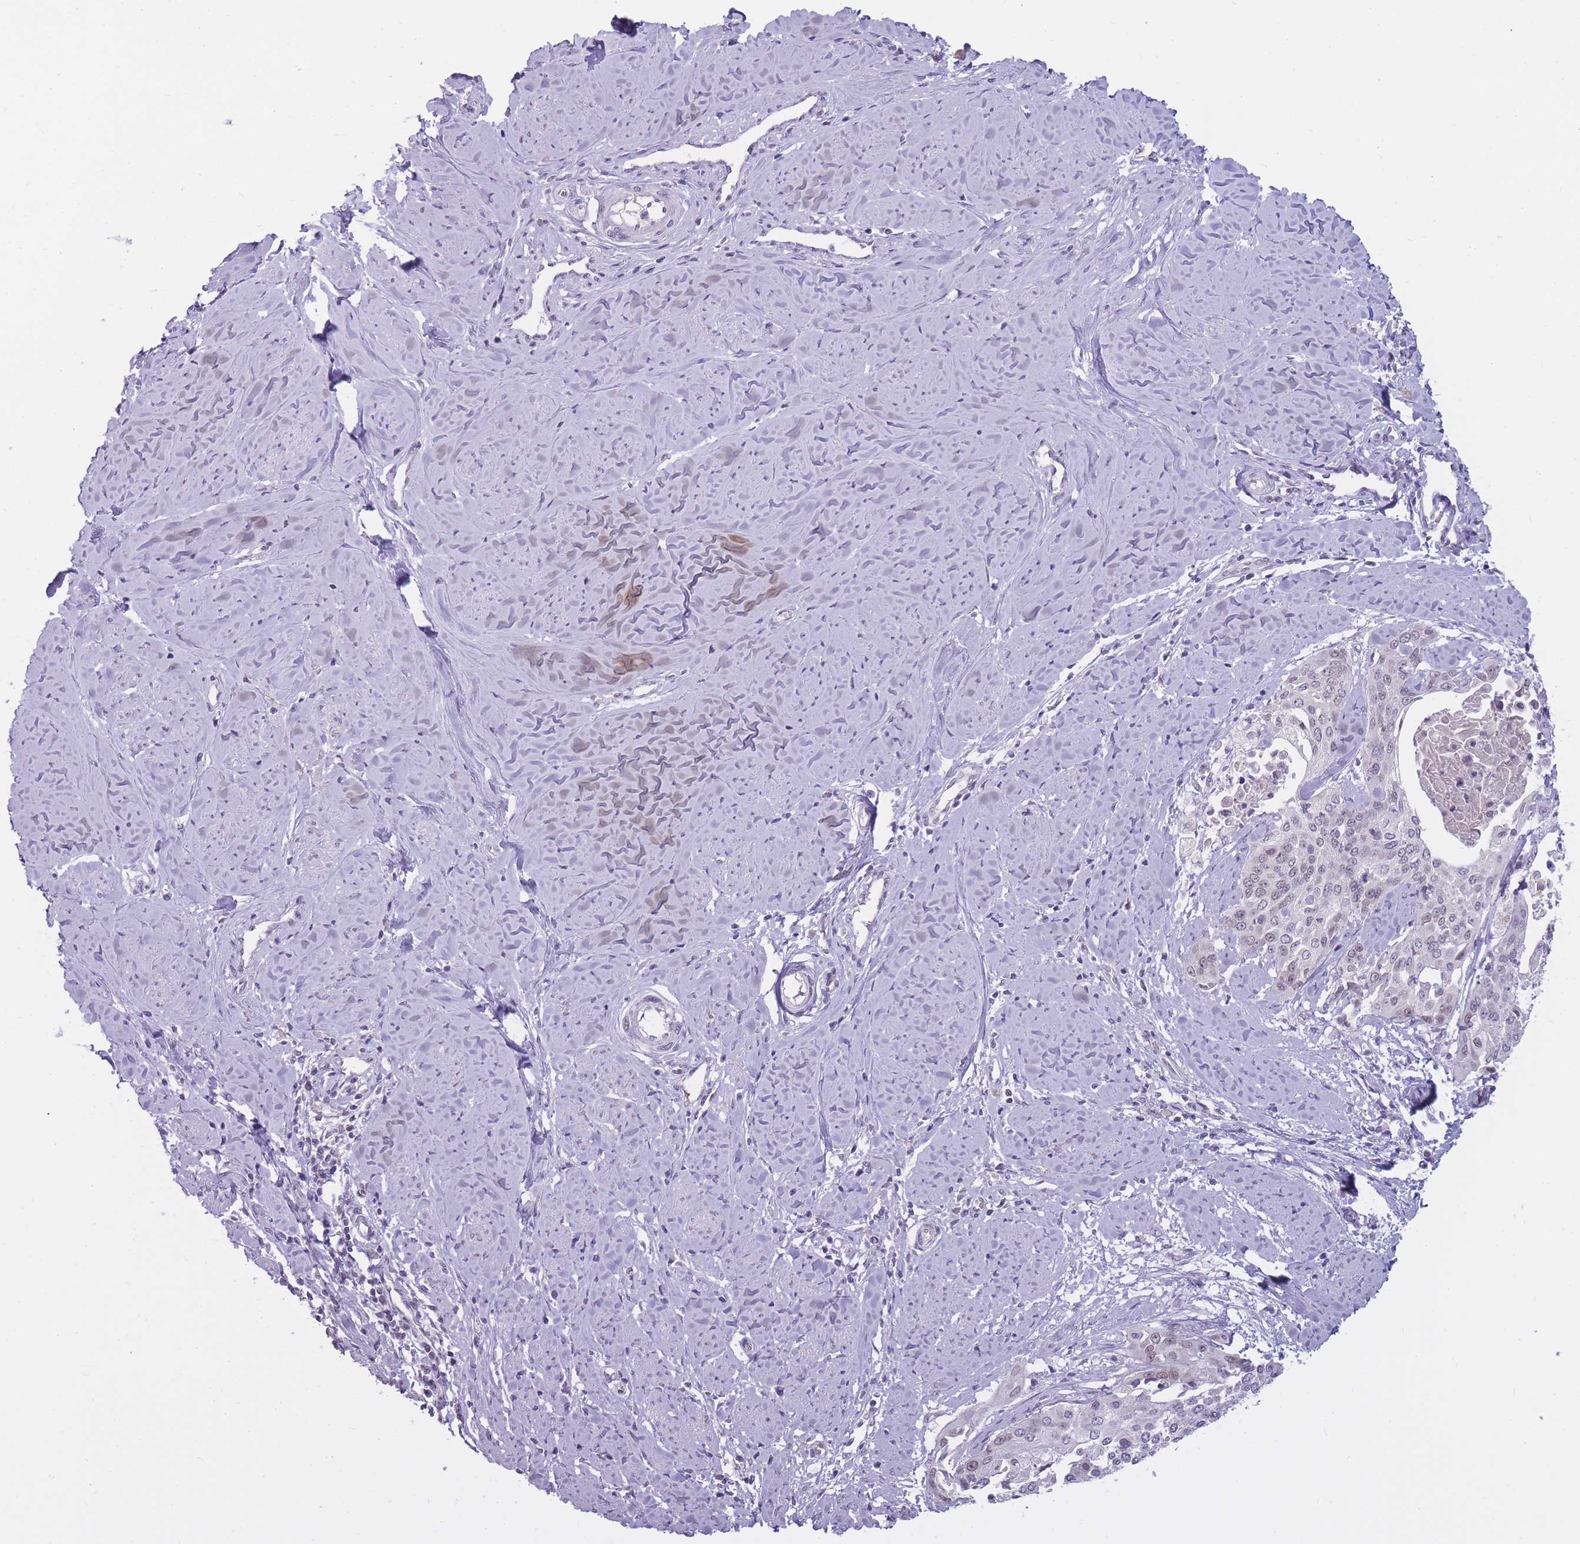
{"staining": {"intensity": "weak", "quantity": "25%-75%", "location": "nuclear"}, "tissue": "cervical cancer", "cell_type": "Tumor cells", "image_type": "cancer", "snomed": [{"axis": "morphology", "description": "Squamous cell carcinoma, NOS"}, {"axis": "topography", "description": "Cervix"}], "caption": "Cervical cancer (squamous cell carcinoma) stained with IHC displays weak nuclear staining in approximately 25%-75% of tumor cells.", "gene": "POMZP3", "patient": {"sex": "female", "age": 44}}